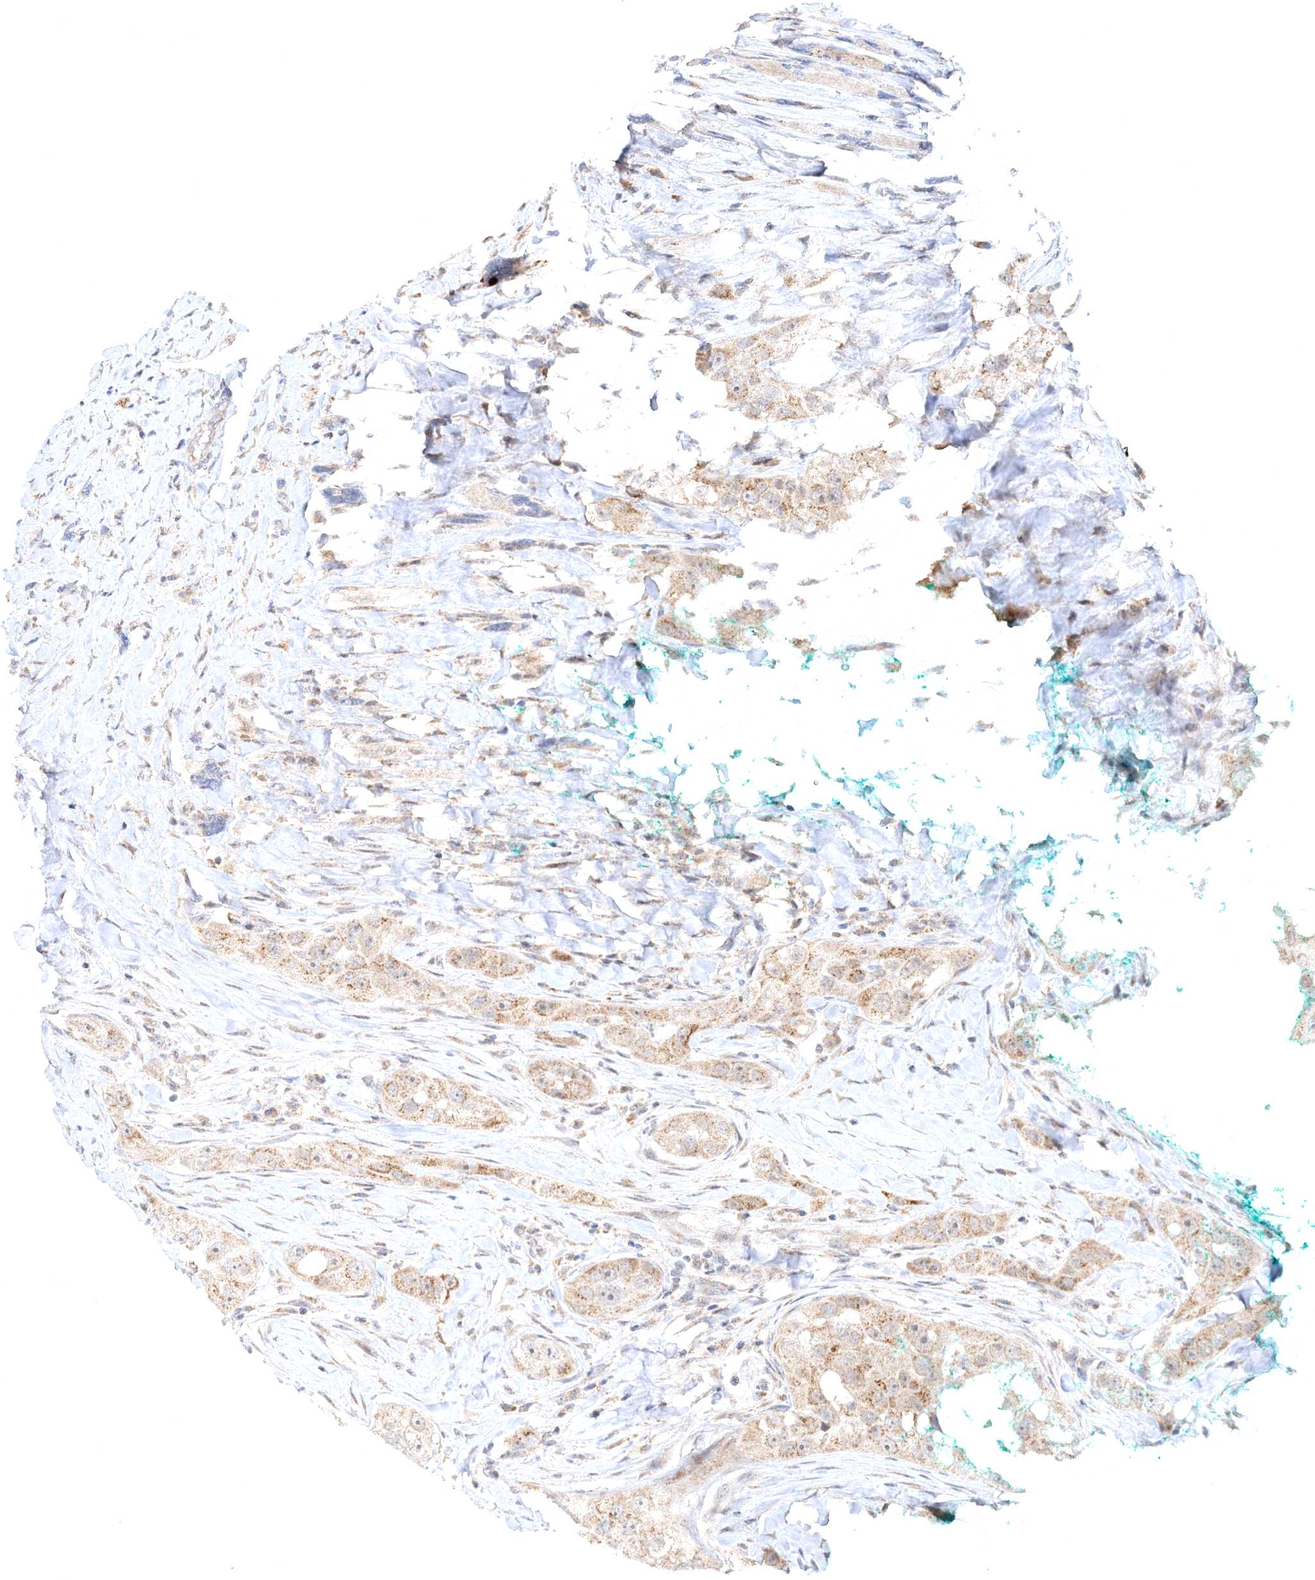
{"staining": {"intensity": "weak", "quantity": ">75%", "location": "cytoplasmic/membranous"}, "tissue": "head and neck cancer", "cell_type": "Tumor cells", "image_type": "cancer", "snomed": [{"axis": "morphology", "description": "Normal tissue, NOS"}, {"axis": "morphology", "description": "Squamous cell carcinoma, NOS"}, {"axis": "topography", "description": "Skeletal muscle"}, {"axis": "topography", "description": "Head-Neck"}], "caption": "Immunohistochemistry (IHC) (DAB (3,3'-diaminobenzidine)) staining of human head and neck cancer (squamous cell carcinoma) shows weak cytoplasmic/membranous protein expression in about >75% of tumor cells.", "gene": "RNF150", "patient": {"sex": "male", "age": 51}}